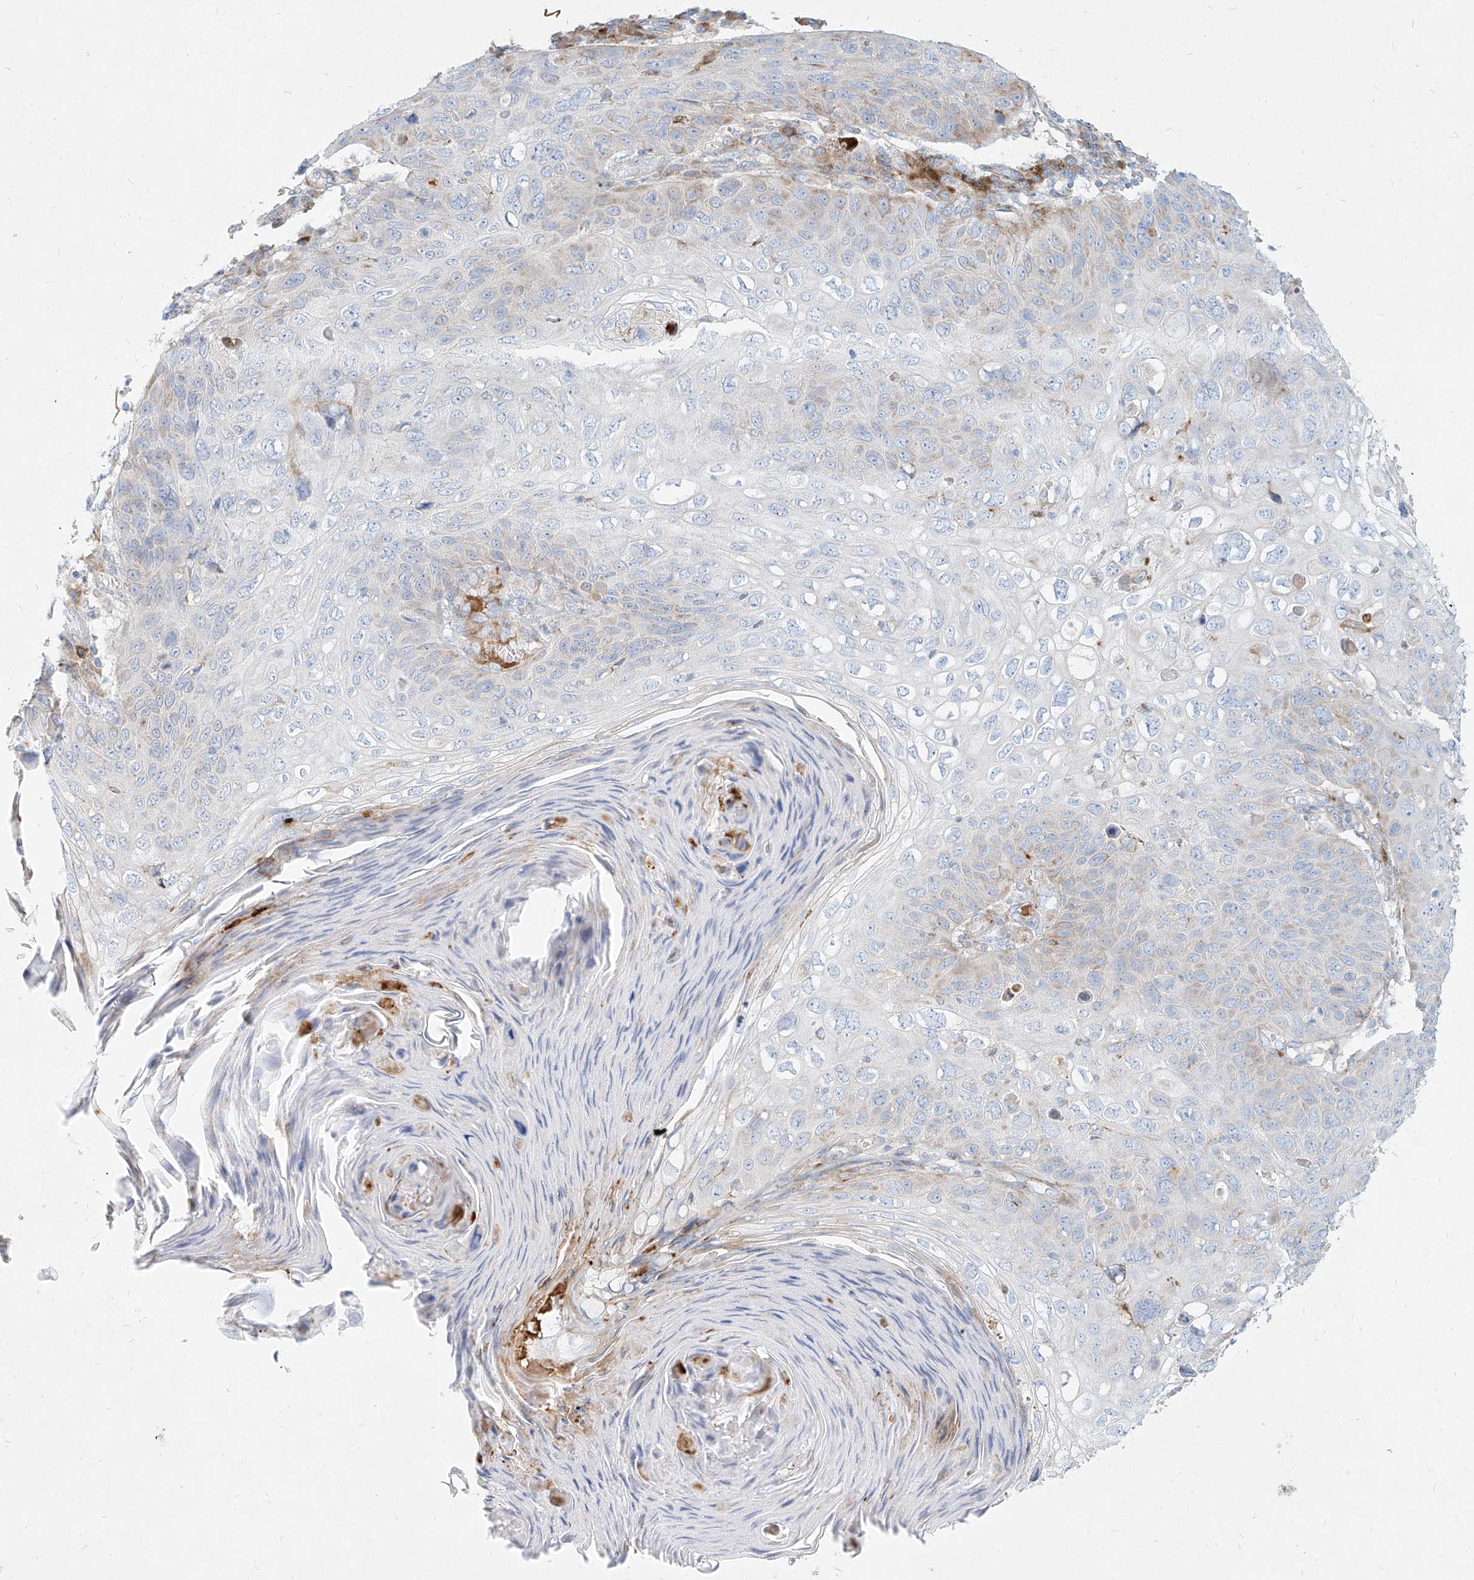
{"staining": {"intensity": "negative", "quantity": "none", "location": "none"}, "tissue": "skin cancer", "cell_type": "Tumor cells", "image_type": "cancer", "snomed": [{"axis": "morphology", "description": "Squamous cell carcinoma, NOS"}, {"axis": "topography", "description": "Skin"}], "caption": "High magnification brightfield microscopy of skin cancer stained with DAB (brown) and counterstained with hematoxylin (blue): tumor cells show no significant staining.", "gene": "MTX2", "patient": {"sex": "female", "age": 90}}